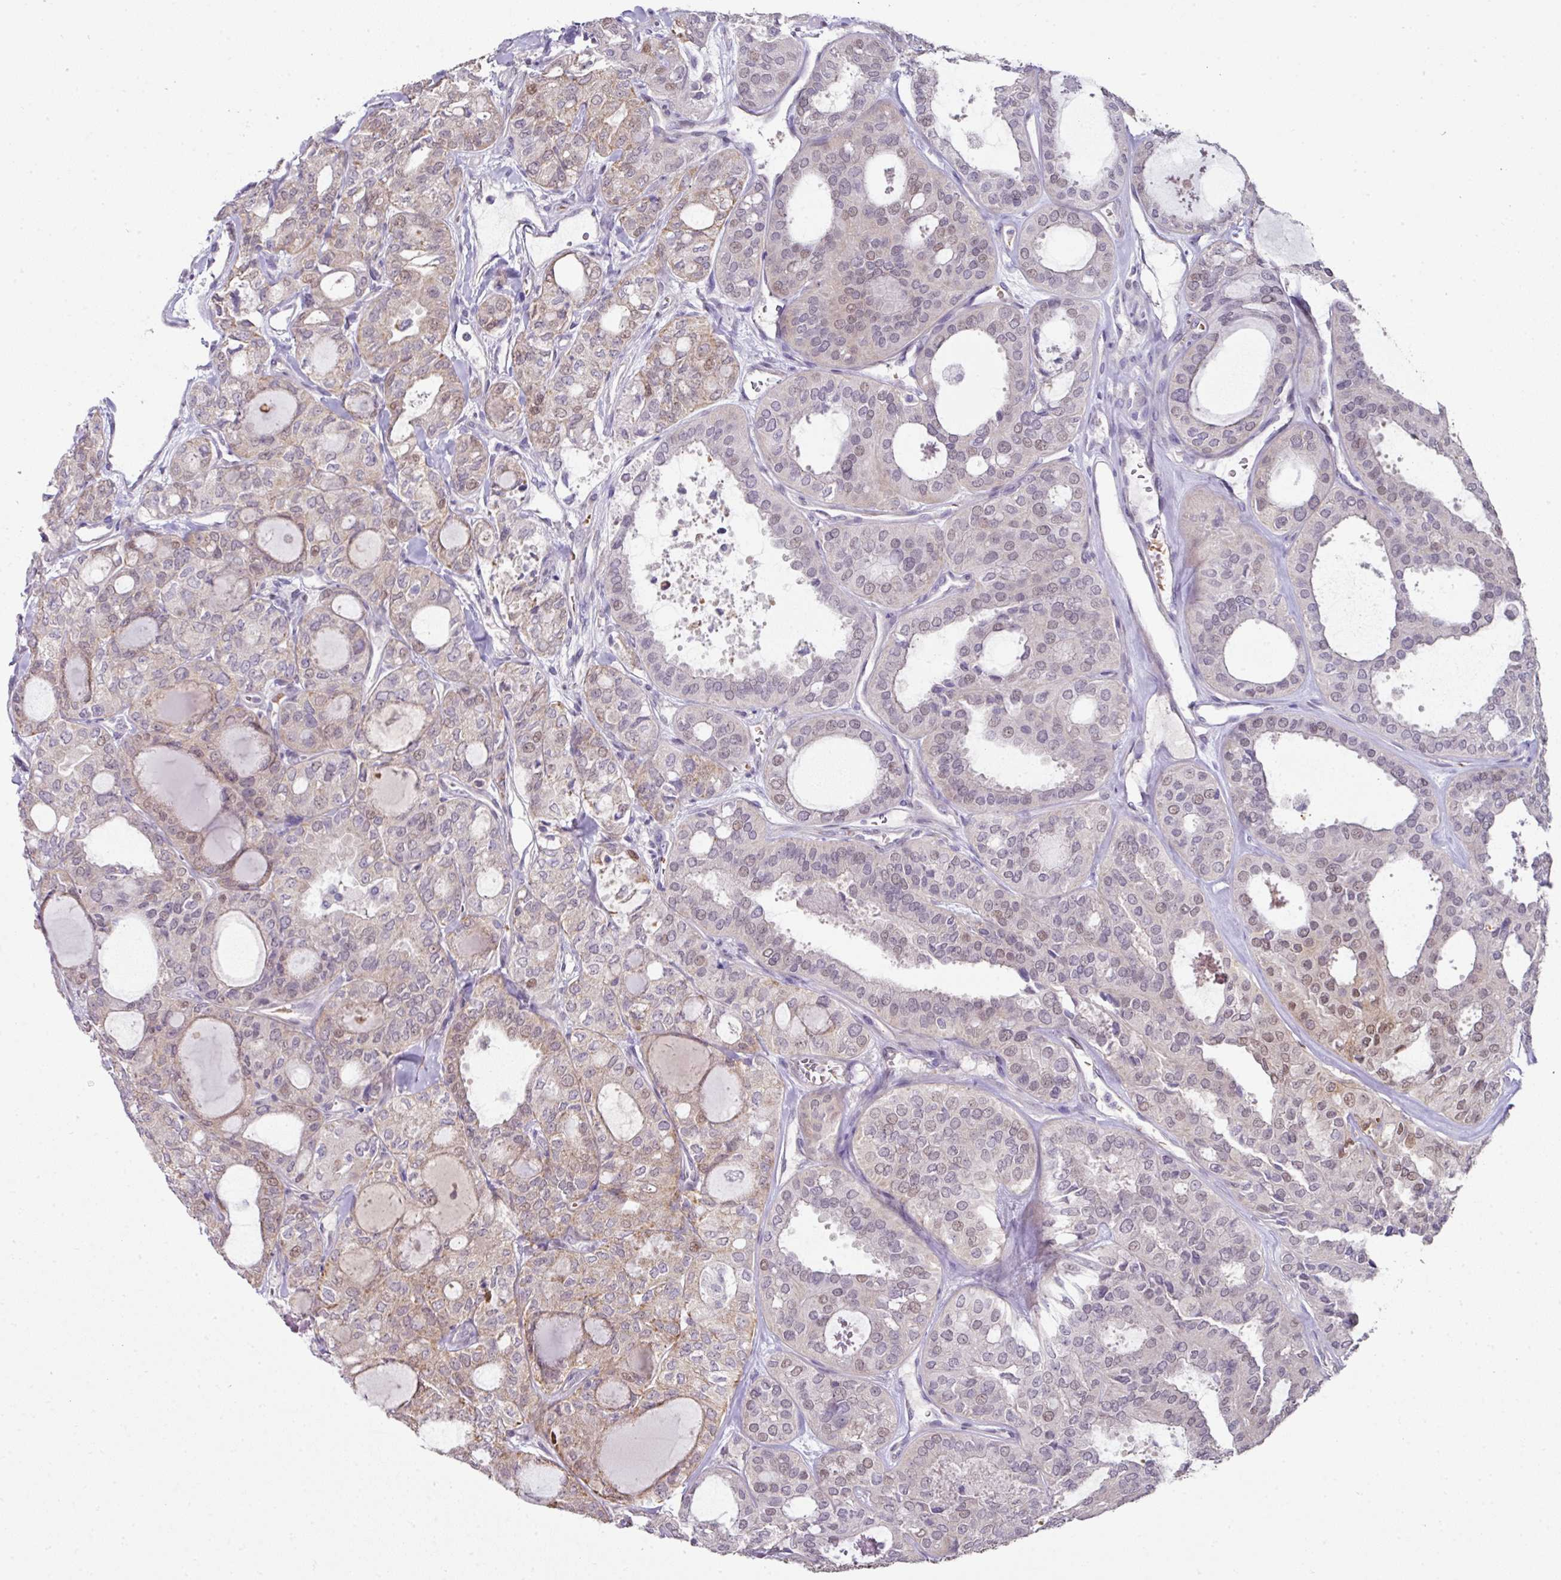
{"staining": {"intensity": "weak", "quantity": "25%-75%", "location": "cytoplasmic/membranous,nuclear"}, "tissue": "thyroid cancer", "cell_type": "Tumor cells", "image_type": "cancer", "snomed": [{"axis": "morphology", "description": "Follicular adenoma carcinoma, NOS"}, {"axis": "topography", "description": "Thyroid gland"}], "caption": "Thyroid cancer (follicular adenoma carcinoma) stained with a brown dye reveals weak cytoplasmic/membranous and nuclear positive positivity in approximately 25%-75% of tumor cells.", "gene": "ANKRD18A", "patient": {"sex": "male", "age": 75}}